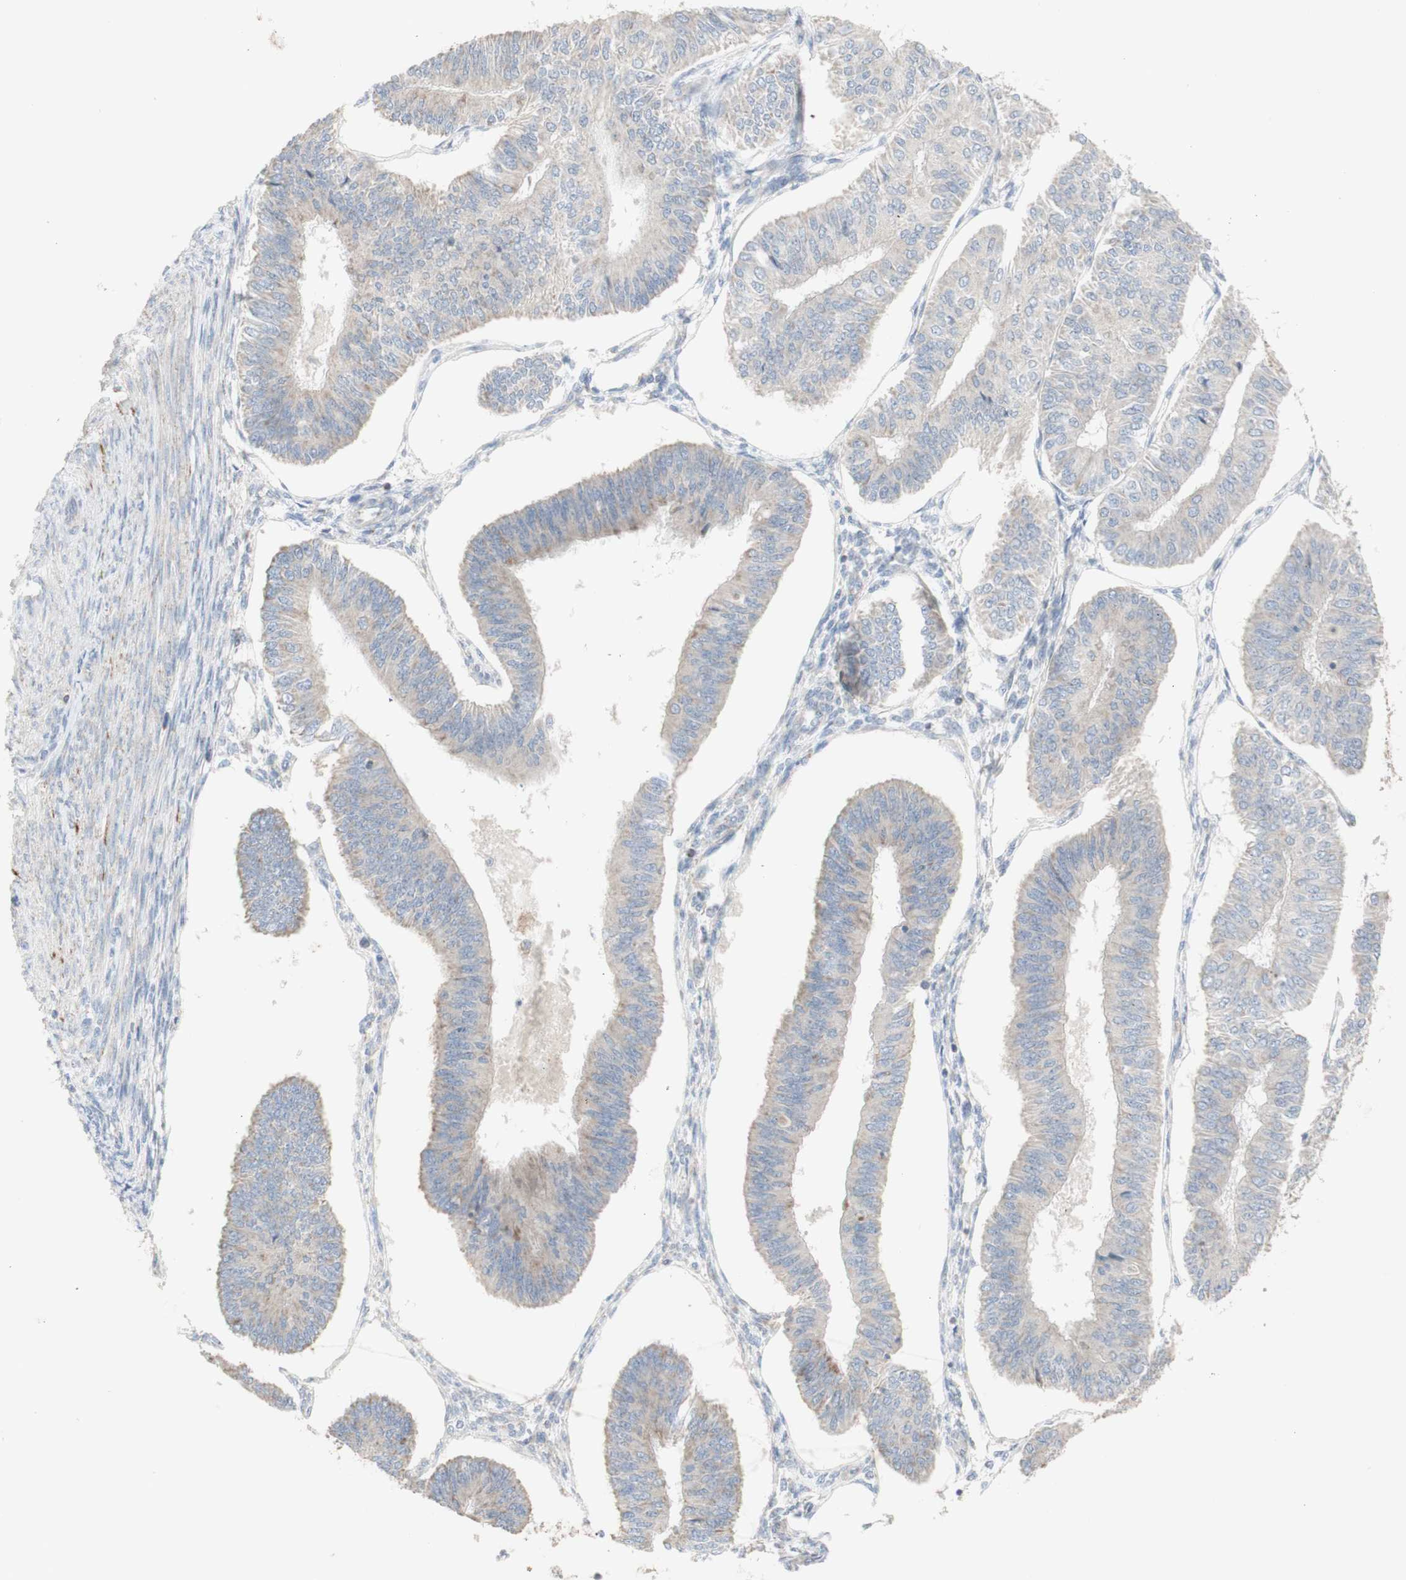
{"staining": {"intensity": "weak", "quantity": "<25%", "location": "cytoplasmic/membranous"}, "tissue": "endometrial cancer", "cell_type": "Tumor cells", "image_type": "cancer", "snomed": [{"axis": "morphology", "description": "Adenocarcinoma, NOS"}, {"axis": "topography", "description": "Endometrium"}], "caption": "Human adenocarcinoma (endometrial) stained for a protein using IHC demonstrates no expression in tumor cells.", "gene": "CNTNAP1", "patient": {"sex": "female", "age": 58}}